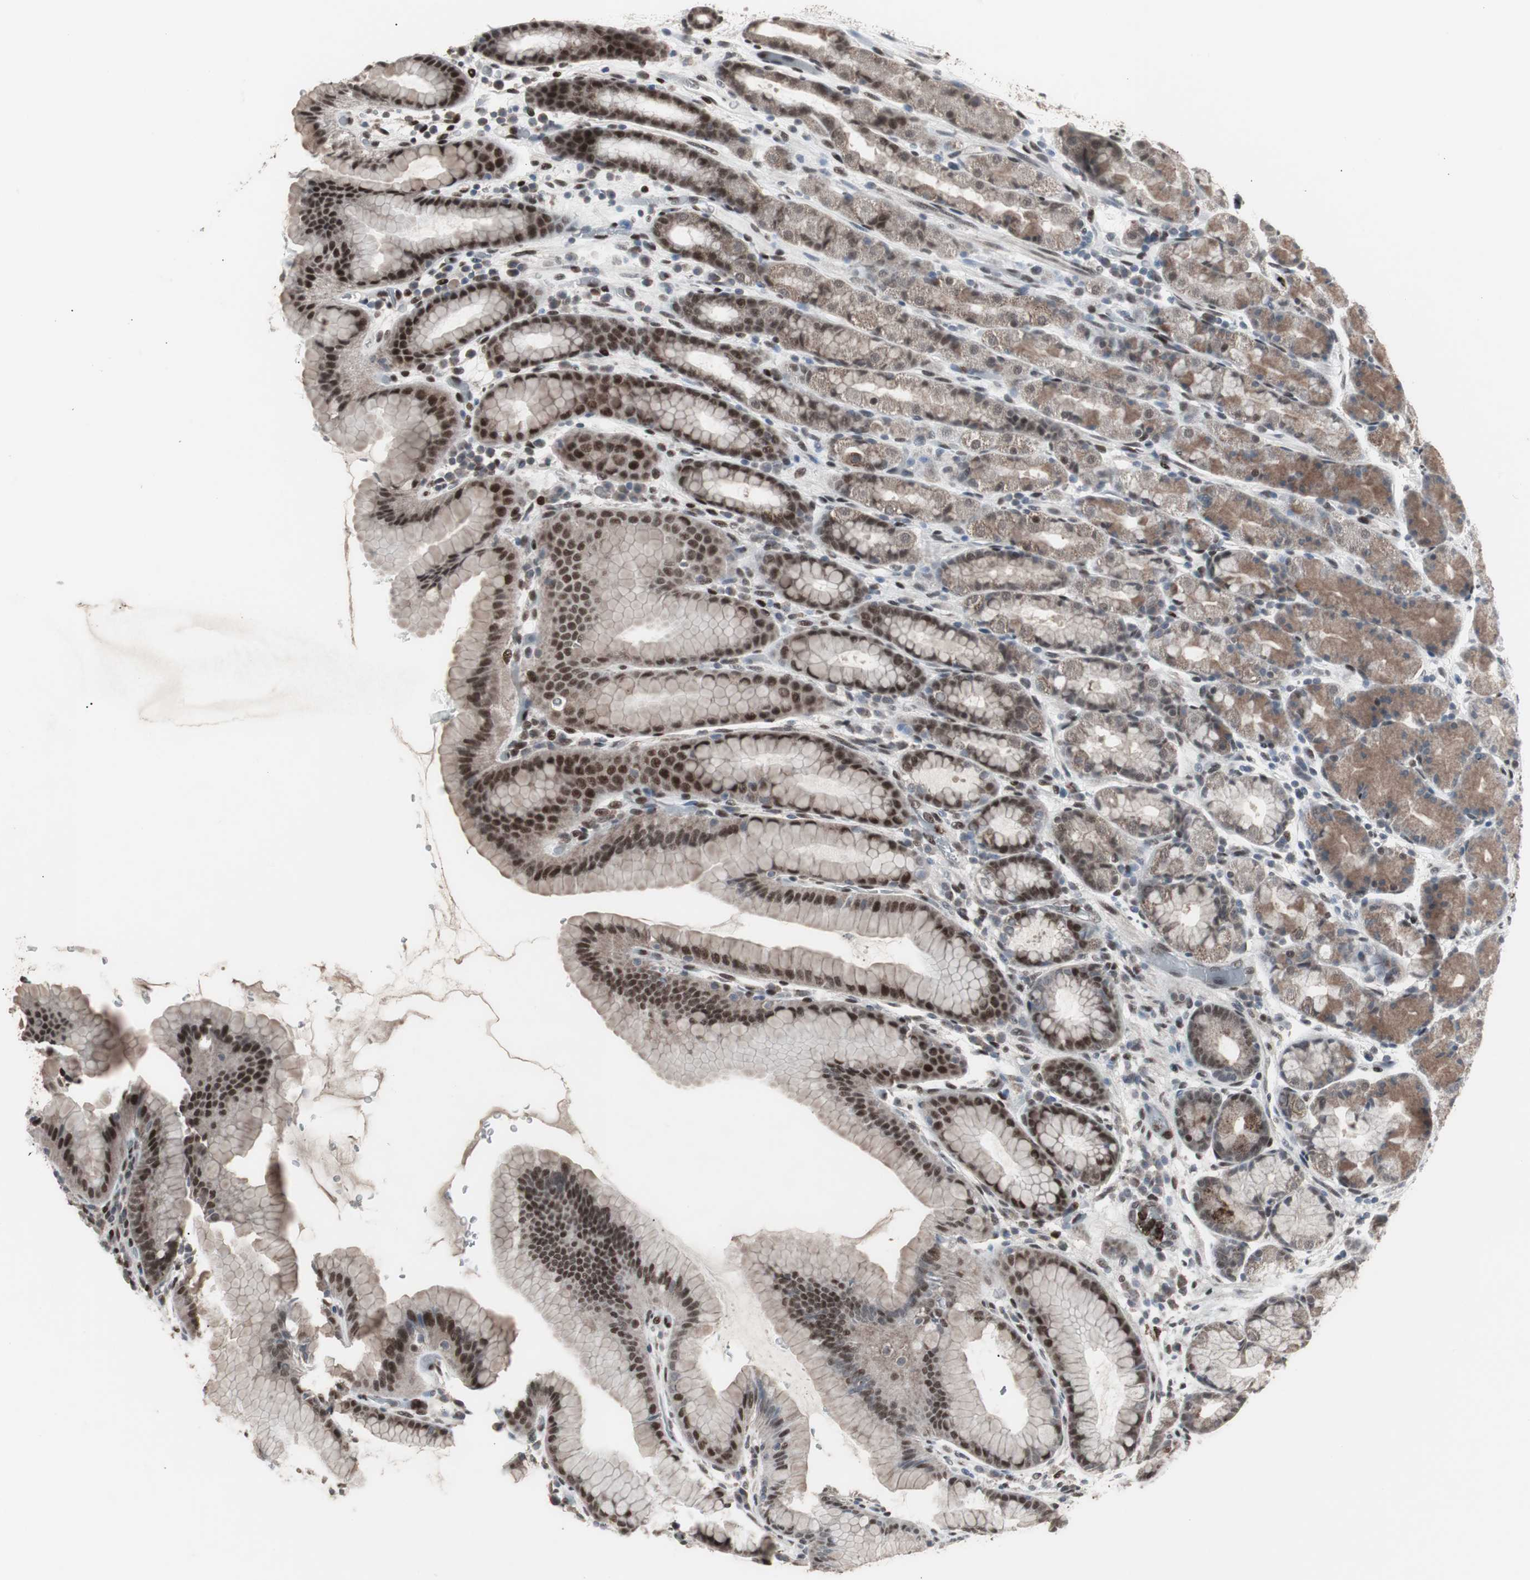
{"staining": {"intensity": "strong", "quantity": "25%-75%", "location": "cytoplasmic/membranous,nuclear"}, "tissue": "stomach", "cell_type": "Glandular cells", "image_type": "normal", "snomed": [{"axis": "morphology", "description": "Normal tissue, NOS"}, {"axis": "topography", "description": "Stomach, upper"}], "caption": "A high amount of strong cytoplasmic/membranous,nuclear staining is present in approximately 25%-75% of glandular cells in unremarkable stomach.", "gene": "RXRA", "patient": {"sex": "male", "age": 68}}